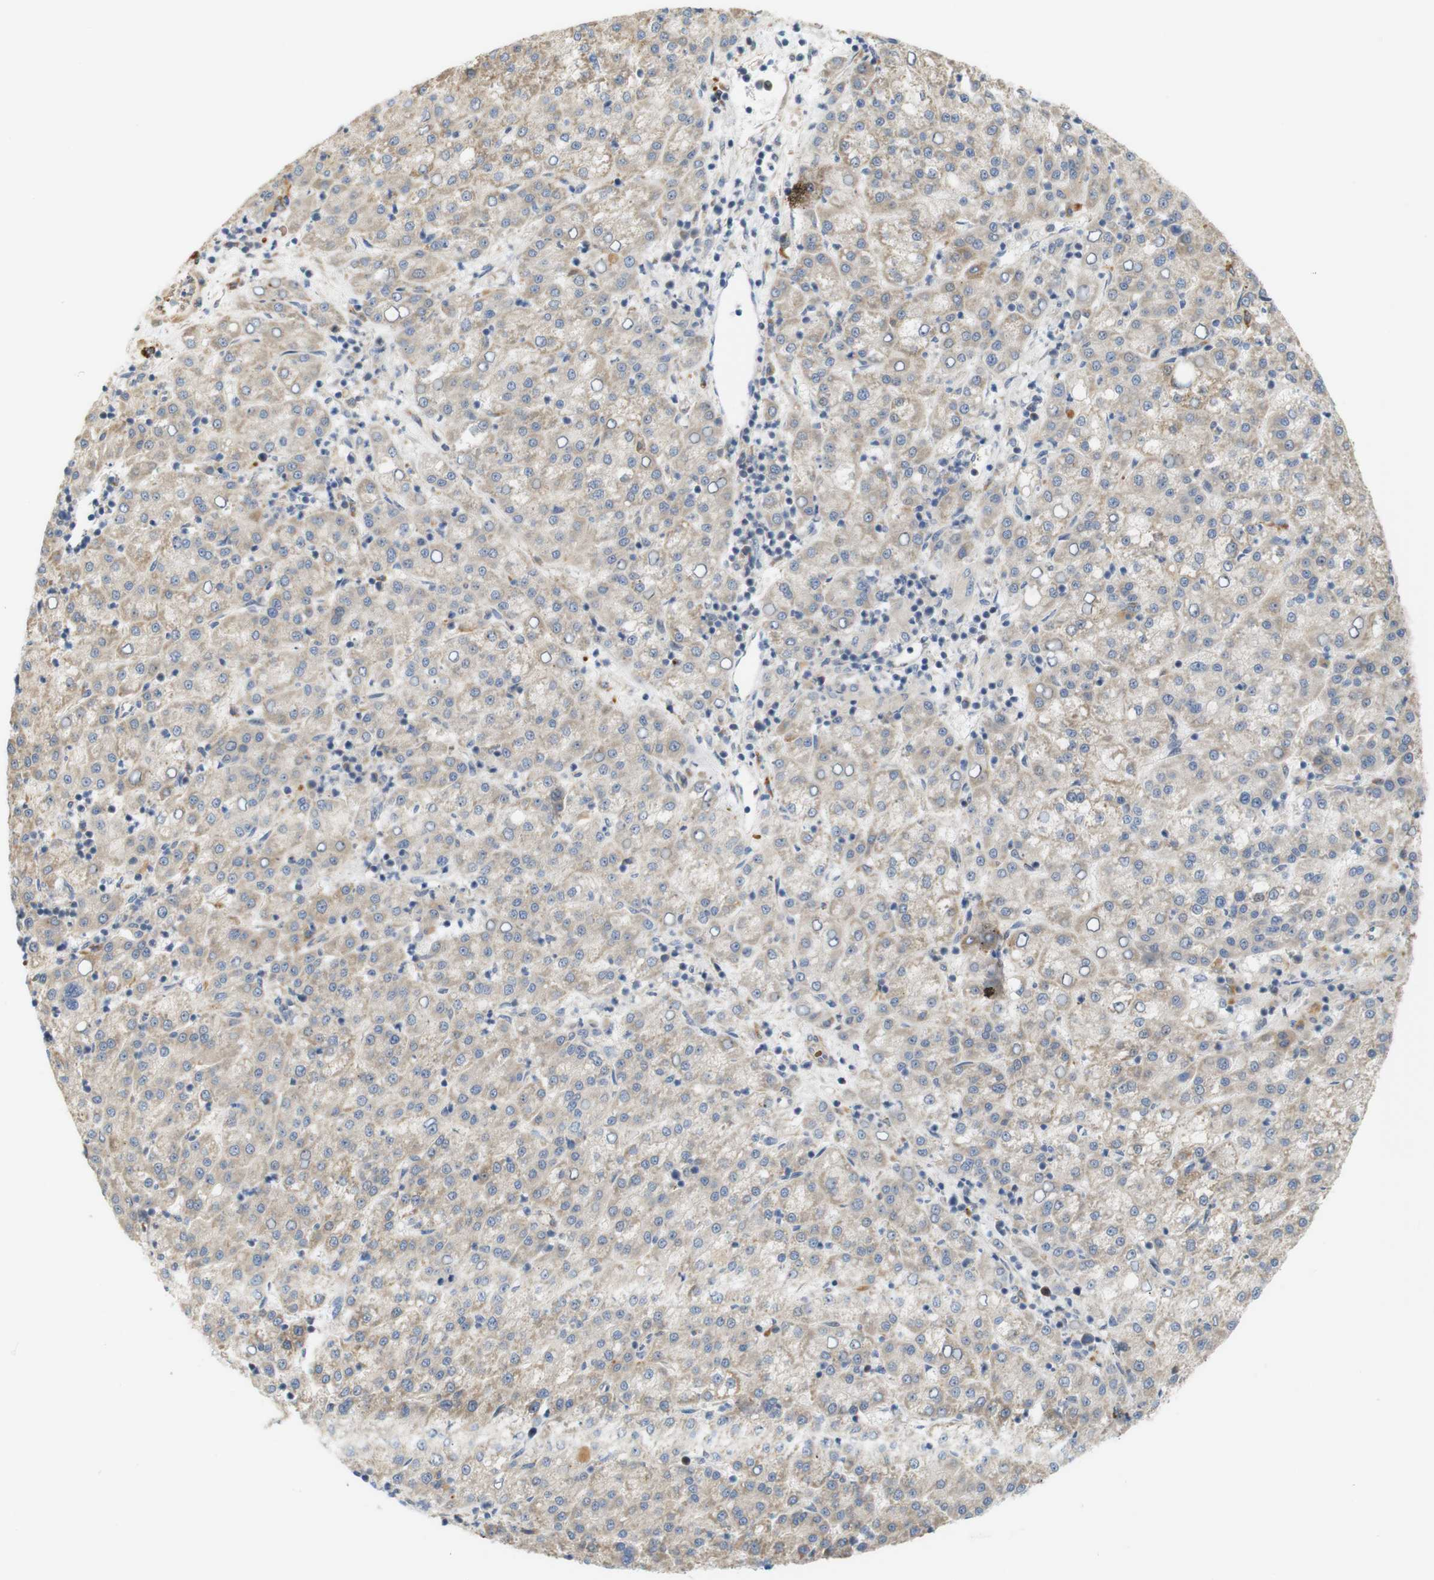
{"staining": {"intensity": "moderate", "quantity": "25%-75%", "location": "cytoplasmic/membranous"}, "tissue": "liver cancer", "cell_type": "Tumor cells", "image_type": "cancer", "snomed": [{"axis": "morphology", "description": "Carcinoma, Hepatocellular, NOS"}, {"axis": "topography", "description": "Liver"}], "caption": "Immunohistochemistry (IHC) of human liver cancer (hepatocellular carcinoma) reveals medium levels of moderate cytoplasmic/membranous expression in approximately 25%-75% of tumor cells.", "gene": "RPTOR", "patient": {"sex": "female", "age": 58}}